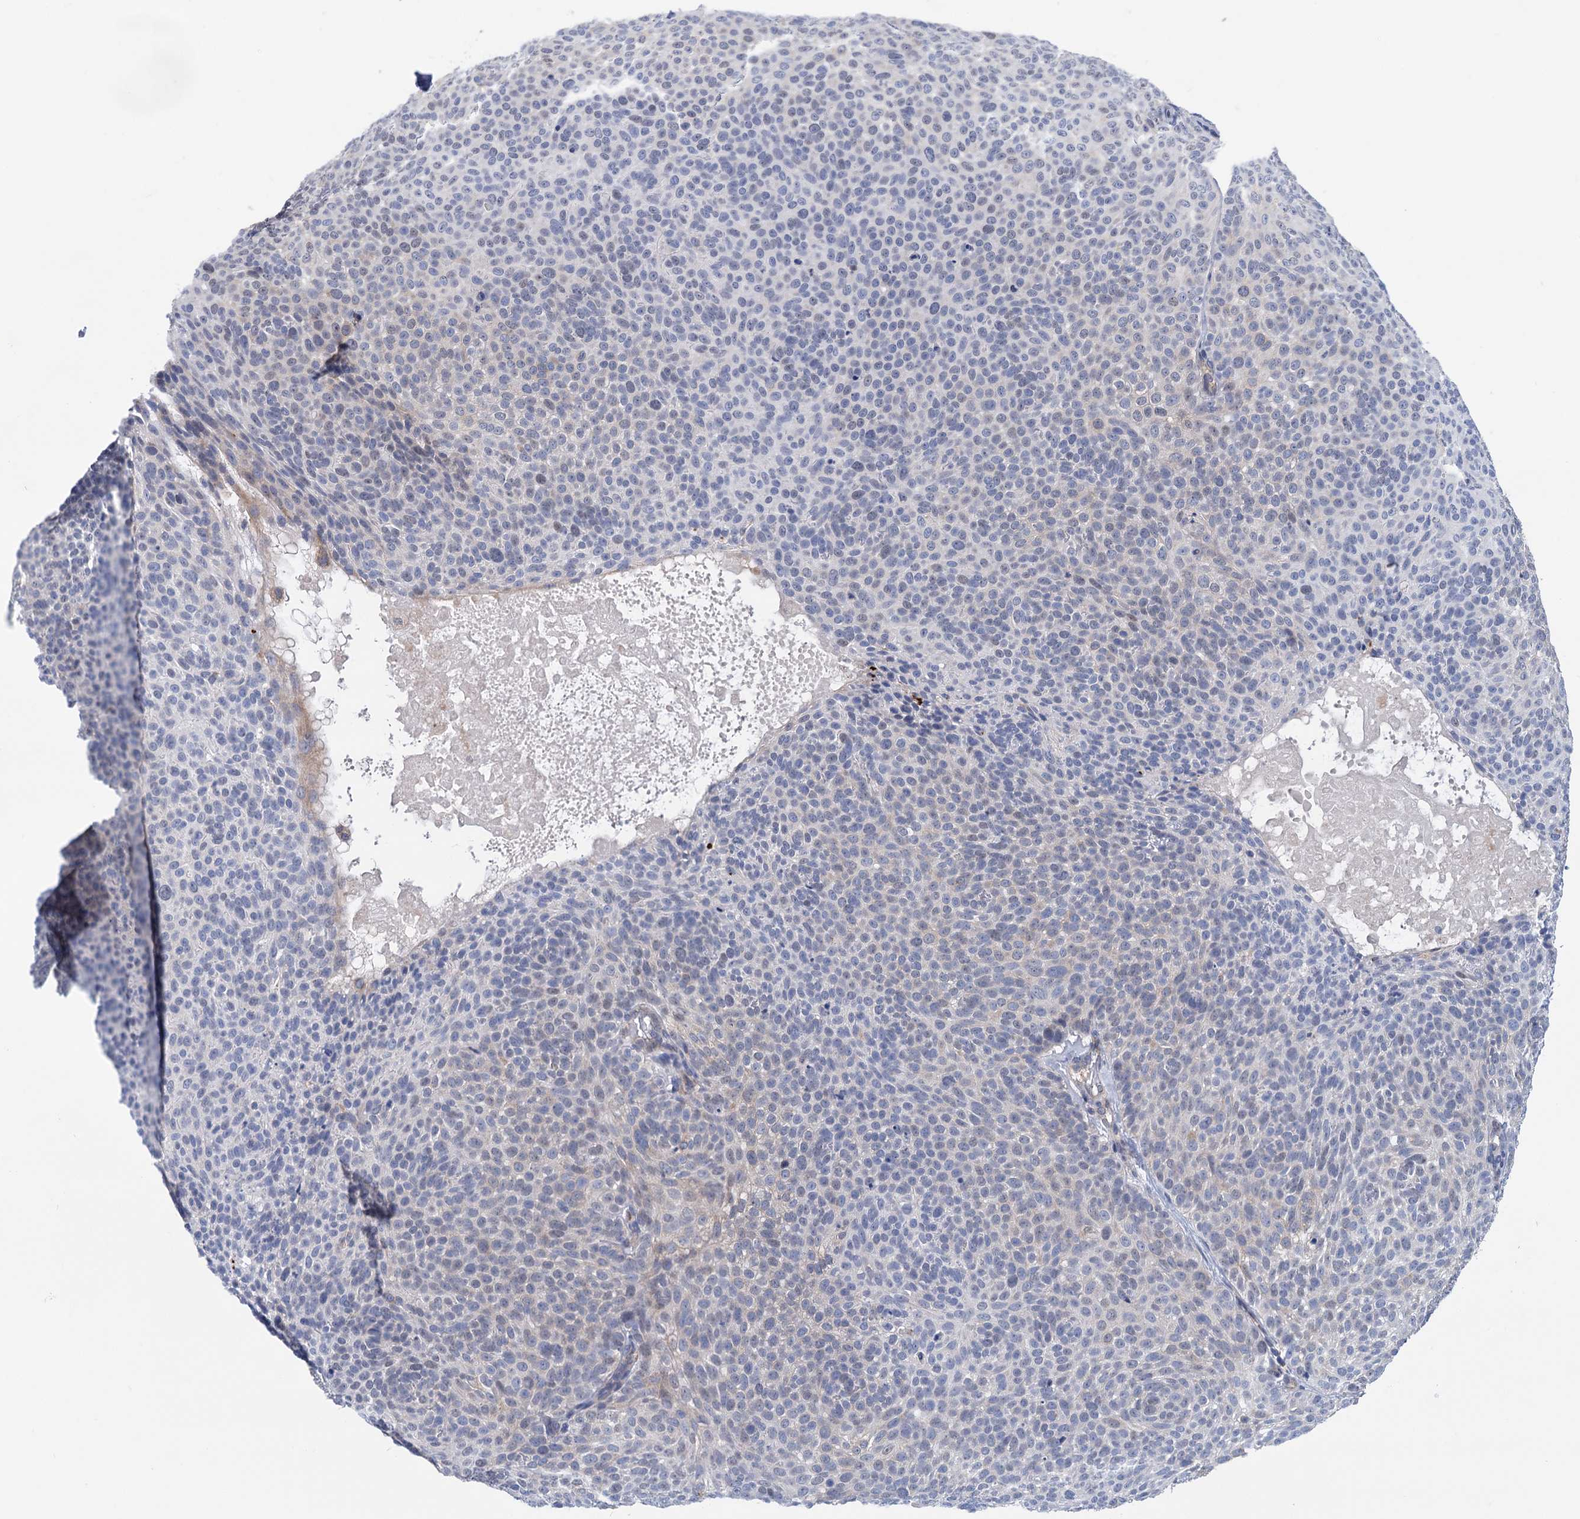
{"staining": {"intensity": "negative", "quantity": "none", "location": "none"}, "tissue": "skin cancer", "cell_type": "Tumor cells", "image_type": "cancer", "snomed": [{"axis": "morphology", "description": "Basal cell carcinoma"}, {"axis": "topography", "description": "Skin"}], "caption": "Skin basal cell carcinoma was stained to show a protein in brown. There is no significant expression in tumor cells. Nuclei are stained in blue.", "gene": "ZNRD2", "patient": {"sex": "male", "age": 85}}